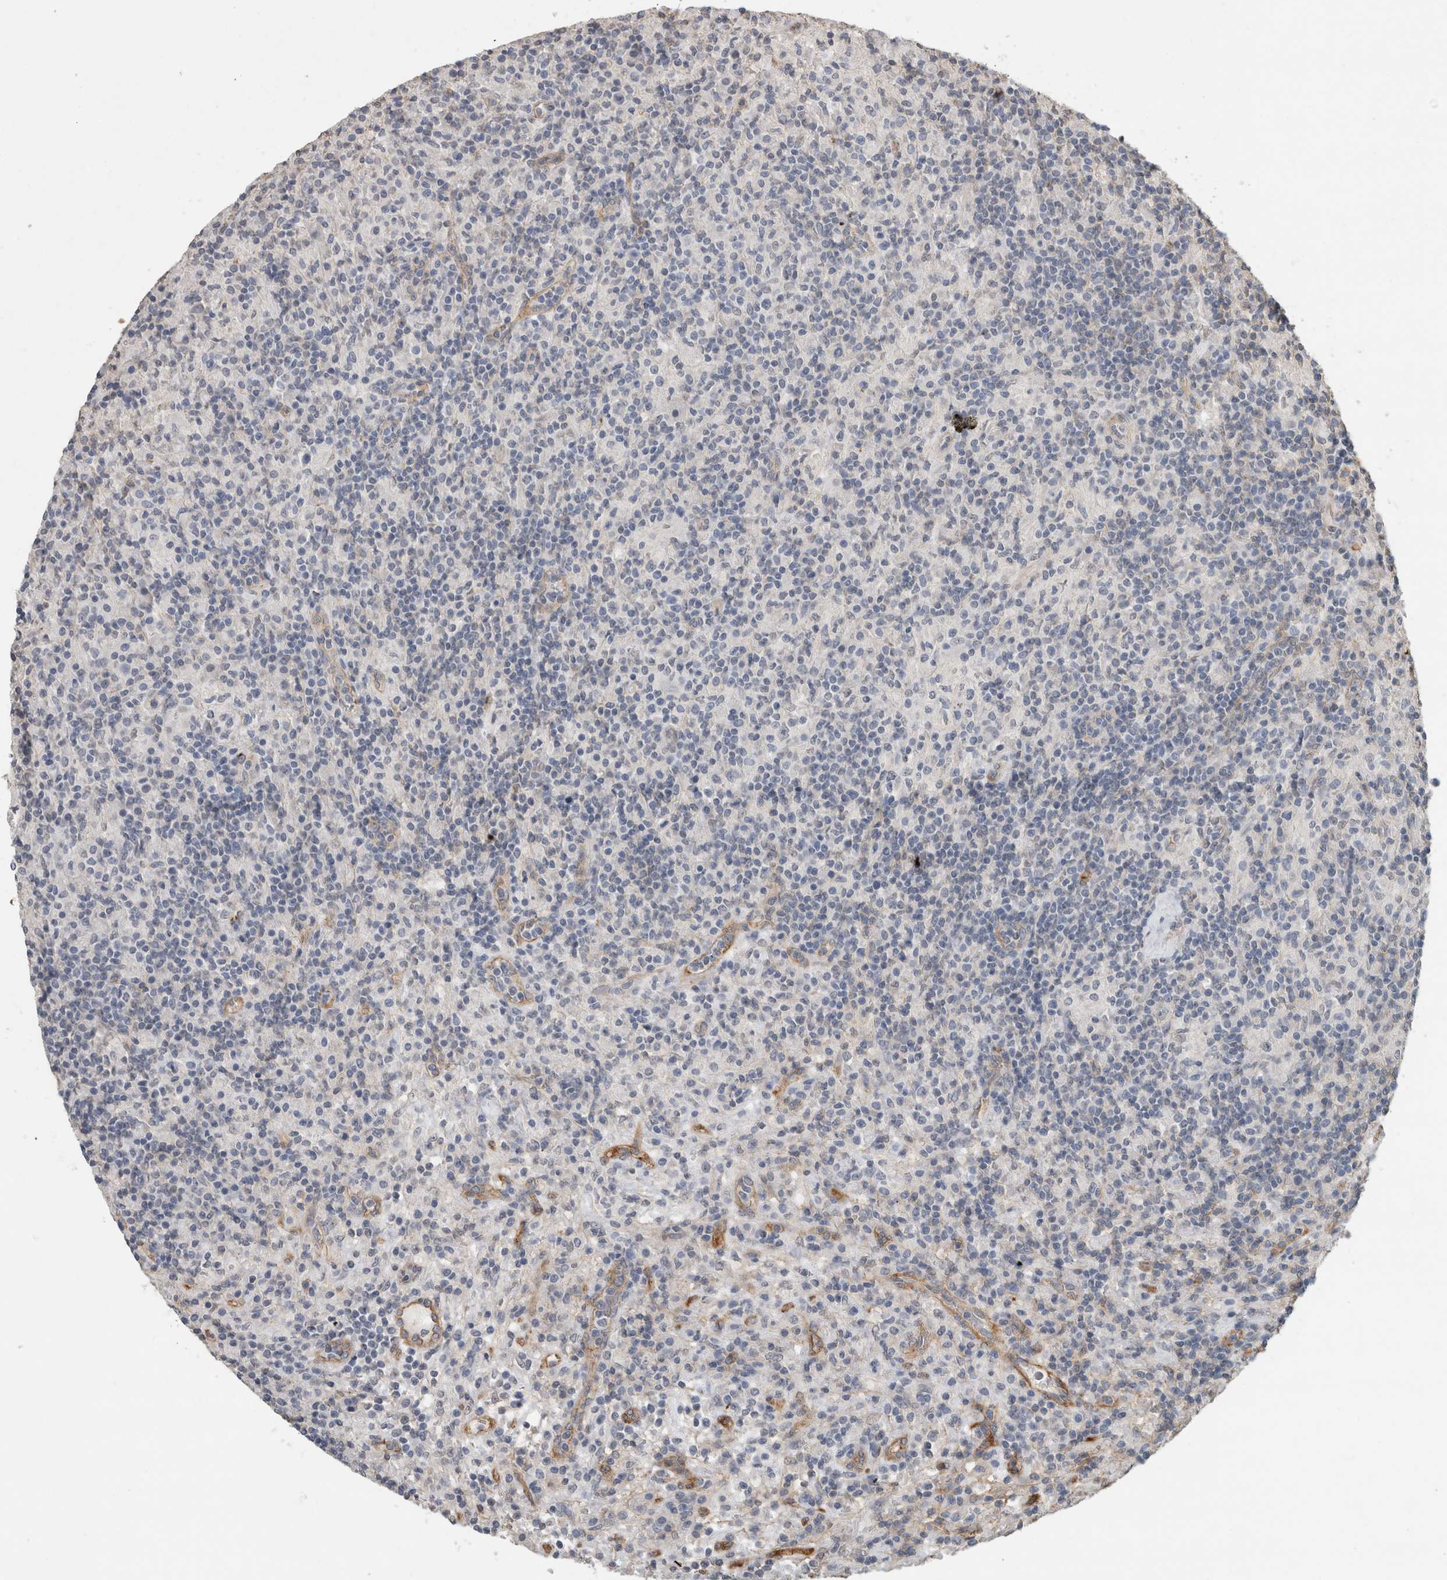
{"staining": {"intensity": "negative", "quantity": "none", "location": "none"}, "tissue": "lymphoma", "cell_type": "Tumor cells", "image_type": "cancer", "snomed": [{"axis": "morphology", "description": "Hodgkin's disease, NOS"}, {"axis": "topography", "description": "Lymph node"}], "caption": "The micrograph shows no staining of tumor cells in Hodgkin's disease.", "gene": "RECK", "patient": {"sex": "male", "age": 70}}